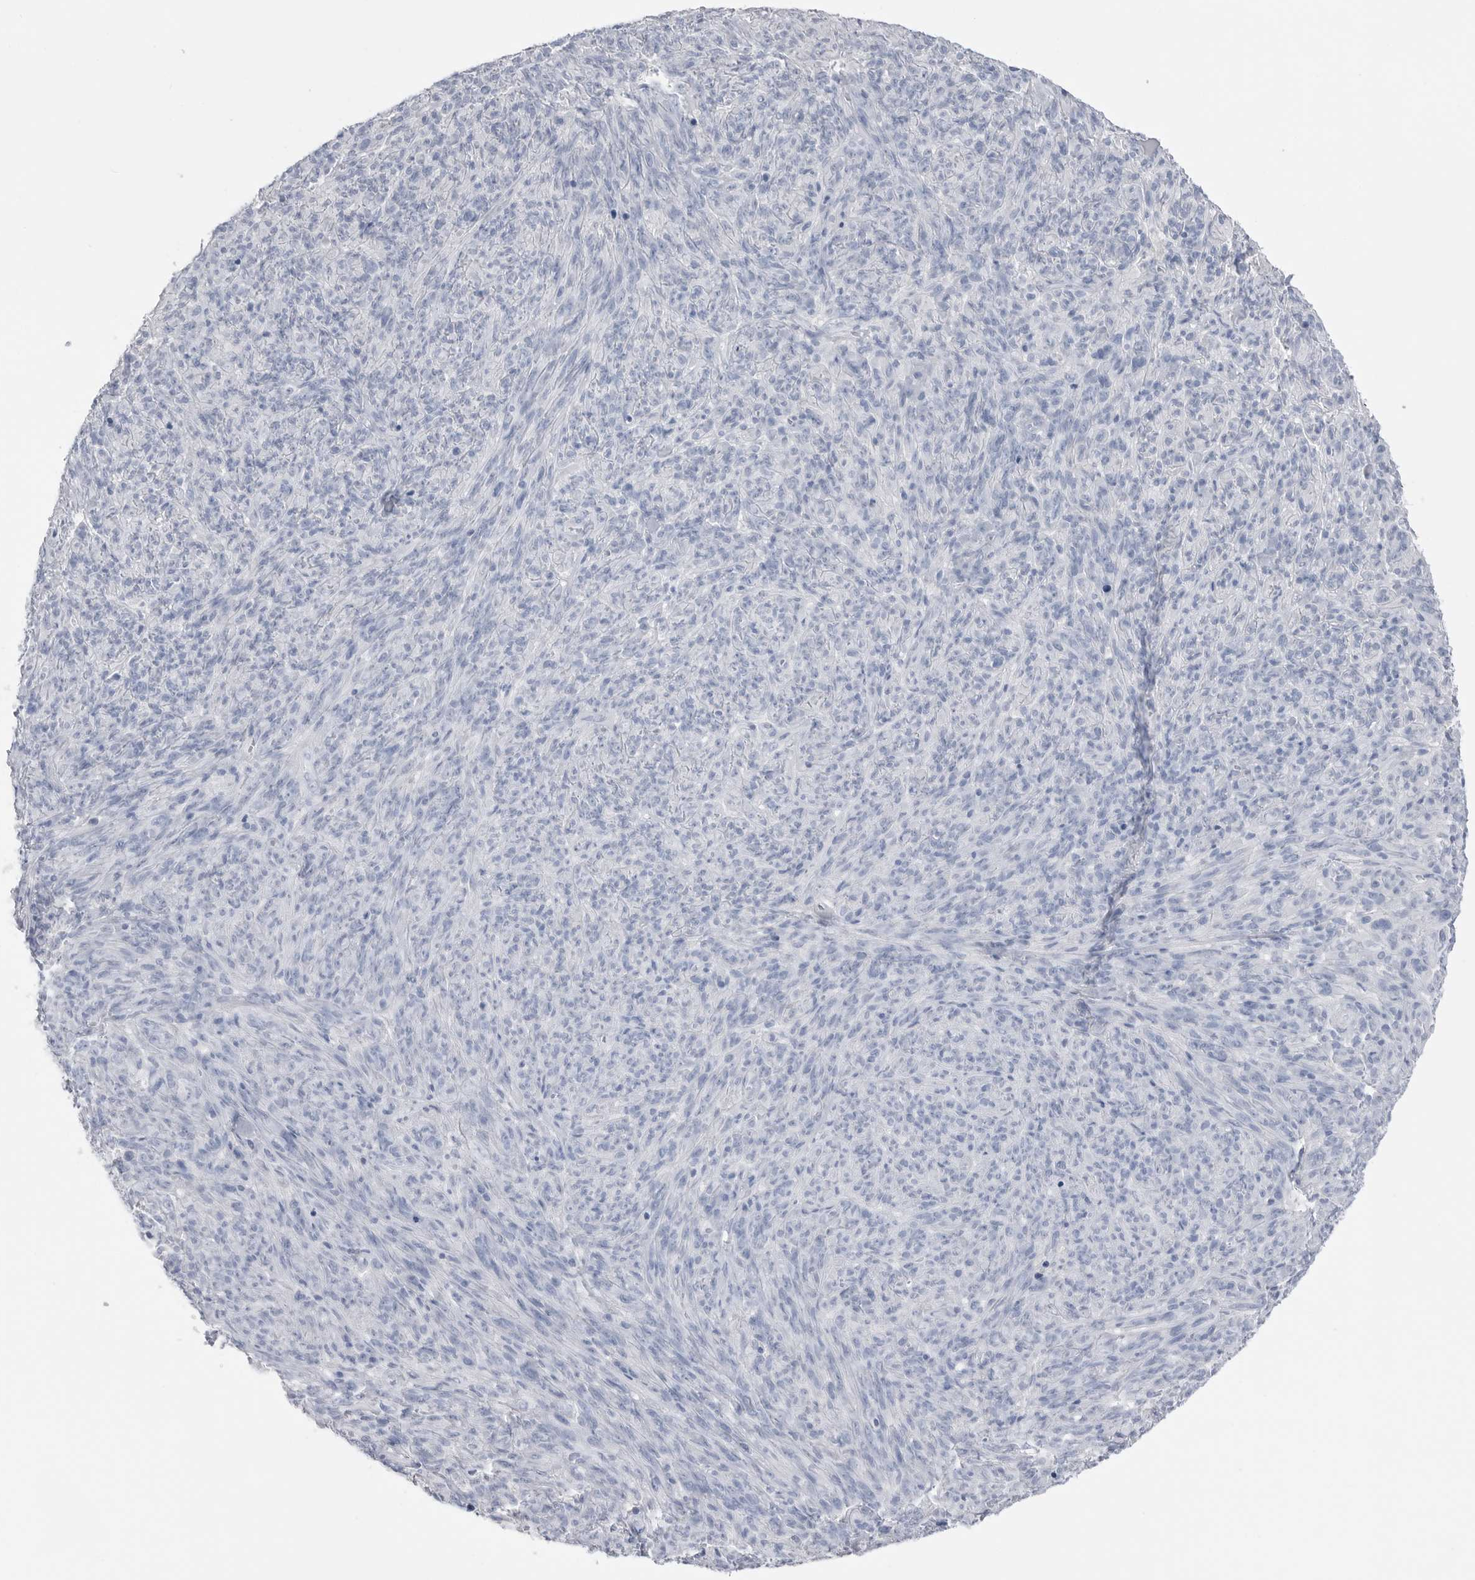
{"staining": {"intensity": "negative", "quantity": "none", "location": "none"}, "tissue": "melanoma", "cell_type": "Tumor cells", "image_type": "cancer", "snomed": [{"axis": "morphology", "description": "Malignant melanoma, NOS"}, {"axis": "topography", "description": "Skin of head"}], "caption": "Tumor cells show no significant positivity in malignant melanoma. Brightfield microscopy of immunohistochemistry stained with DAB (3,3'-diaminobenzidine) (brown) and hematoxylin (blue), captured at high magnification.", "gene": "ABHD12", "patient": {"sex": "male", "age": 96}}